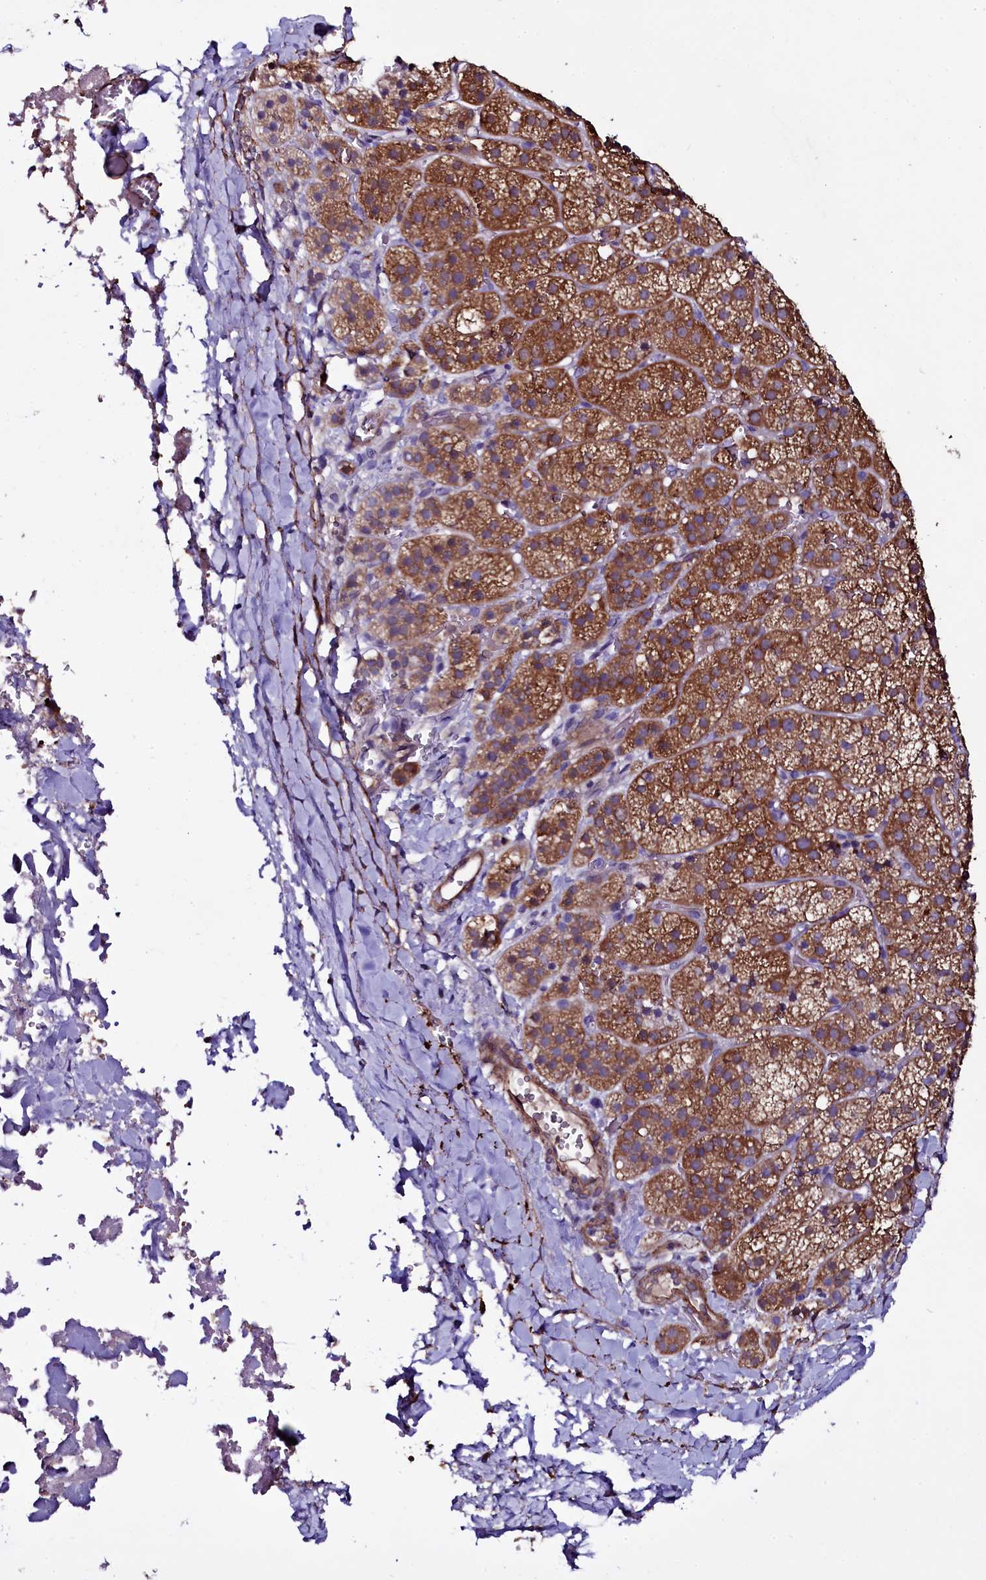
{"staining": {"intensity": "strong", "quantity": ">75%", "location": "cytoplasmic/membranous"}, "tissue": "adrenal gland", "cell_type": "Glandular cells", "image_type": "normal", "snomed": [{"axis": "morphology", "description": "Normal tissue, NOS"}, {"axis": "topography", "description": "Adrenal gland"}], "caption": "Brown immunohistochemical staining in unremarkable adrenal gland shows strong cytoplasmic/membranous expression in approximately >75% of glandular cells.", "gene": "MEX3C", "patient": {"sex": "female", "age": 44}}